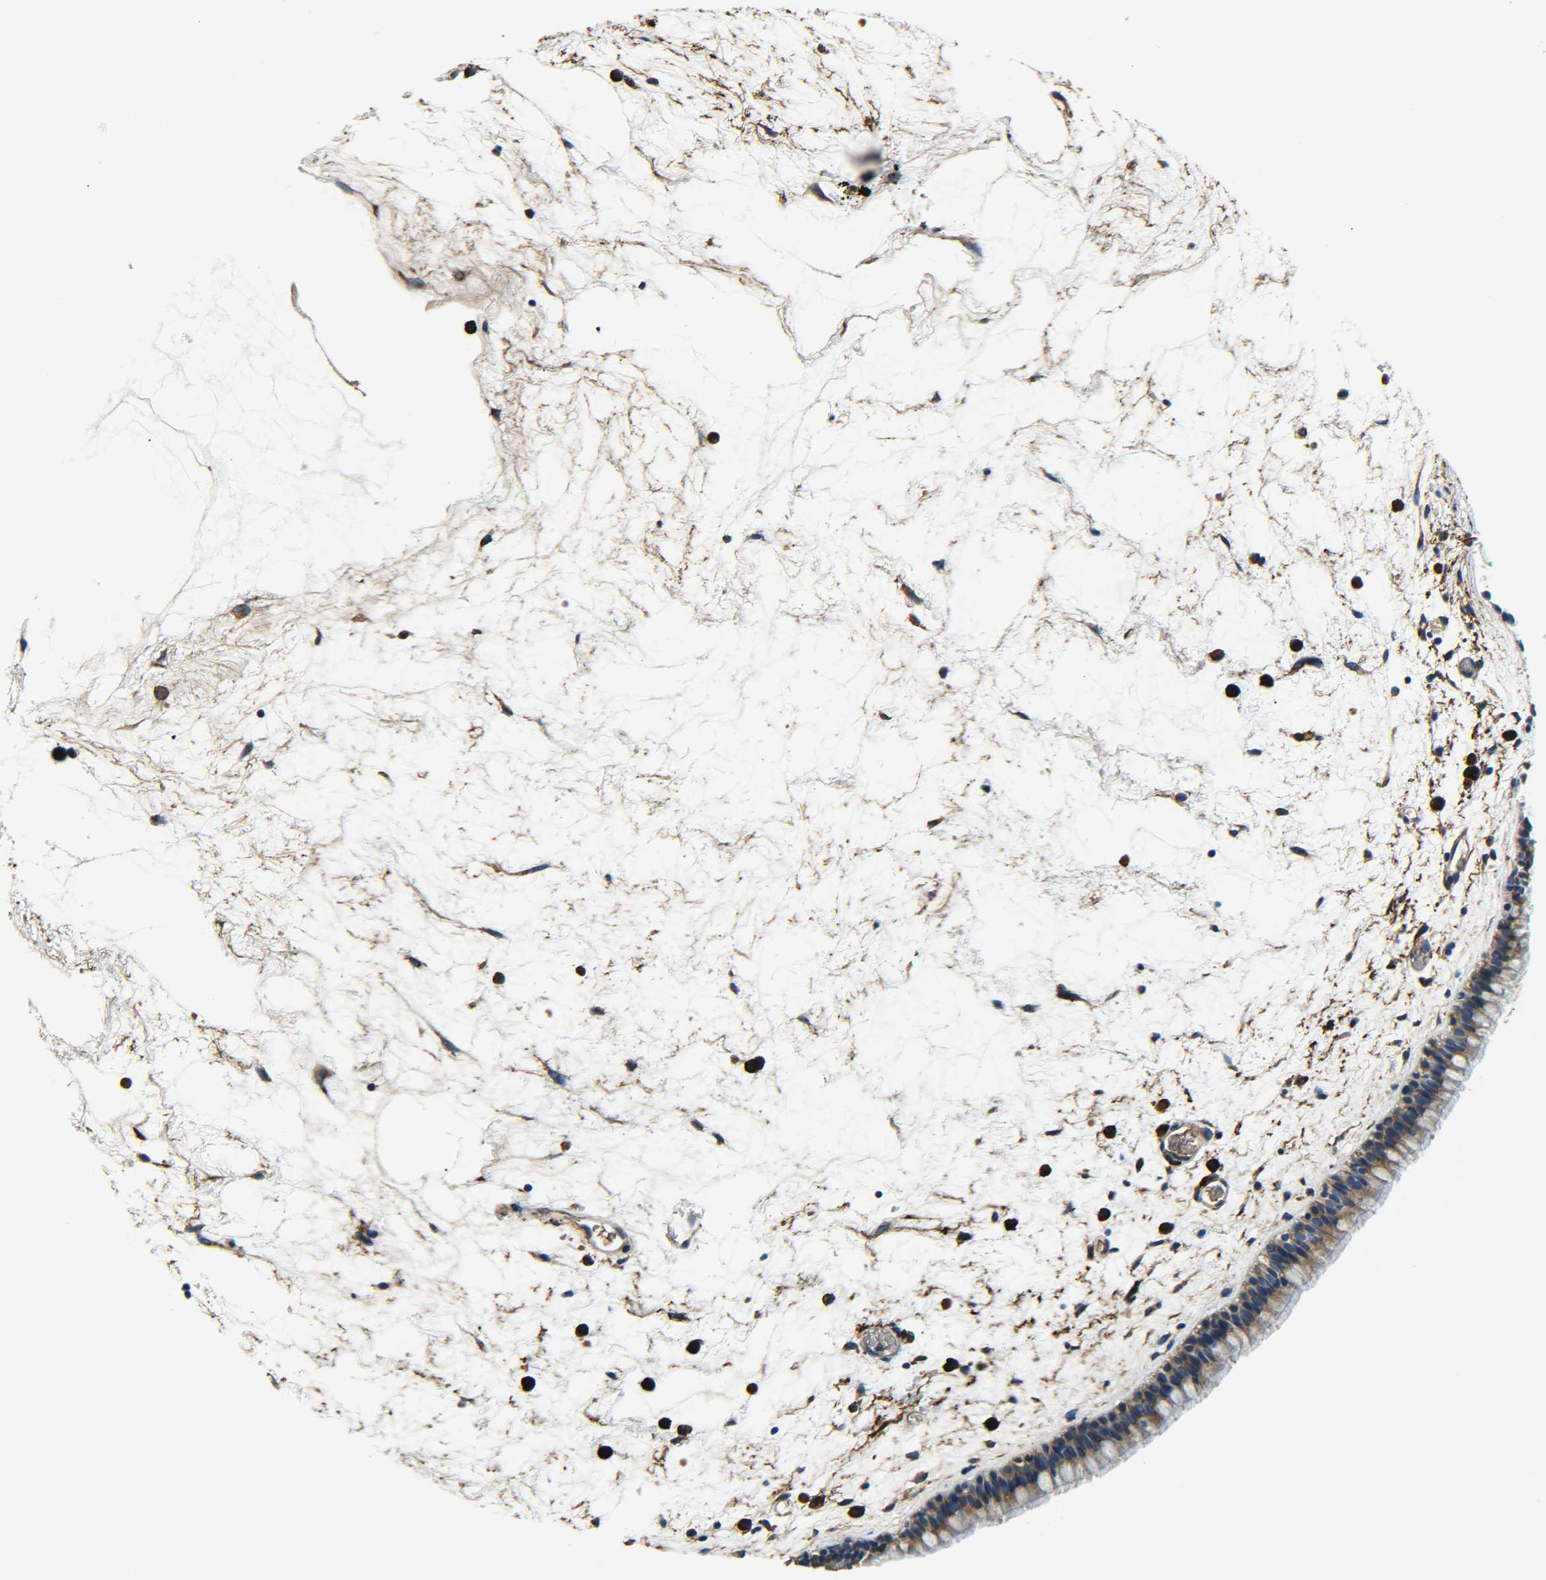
{"staining": {"intensity": "strong", "quantity": ">75%", "location": "cytoplasmic/membranous"}, "tissue": "nasopharynx", "cell_type": "Respiratory epithelial cells", "image_type": "normal", "snomed": [{"axis": "morphology", "description": "Normal tissue, NOS"}, {"axis": "morphology", "description": "Inflammation, NOS"}, {"axis": "topography", "description": "Nasopharynx"}], "caption": "Immunohistochemistry of normal human nasopharynx shows high levels of strong cytoplasmic/membranous staining in approximately >75% of respiratory epithelial cells. Immunohistochemistry (ihc) stains the protein of interest in brown and the nuclei are stained blue.", "gene": "PREB", "patient": {"sex": "male", "age": 48}}